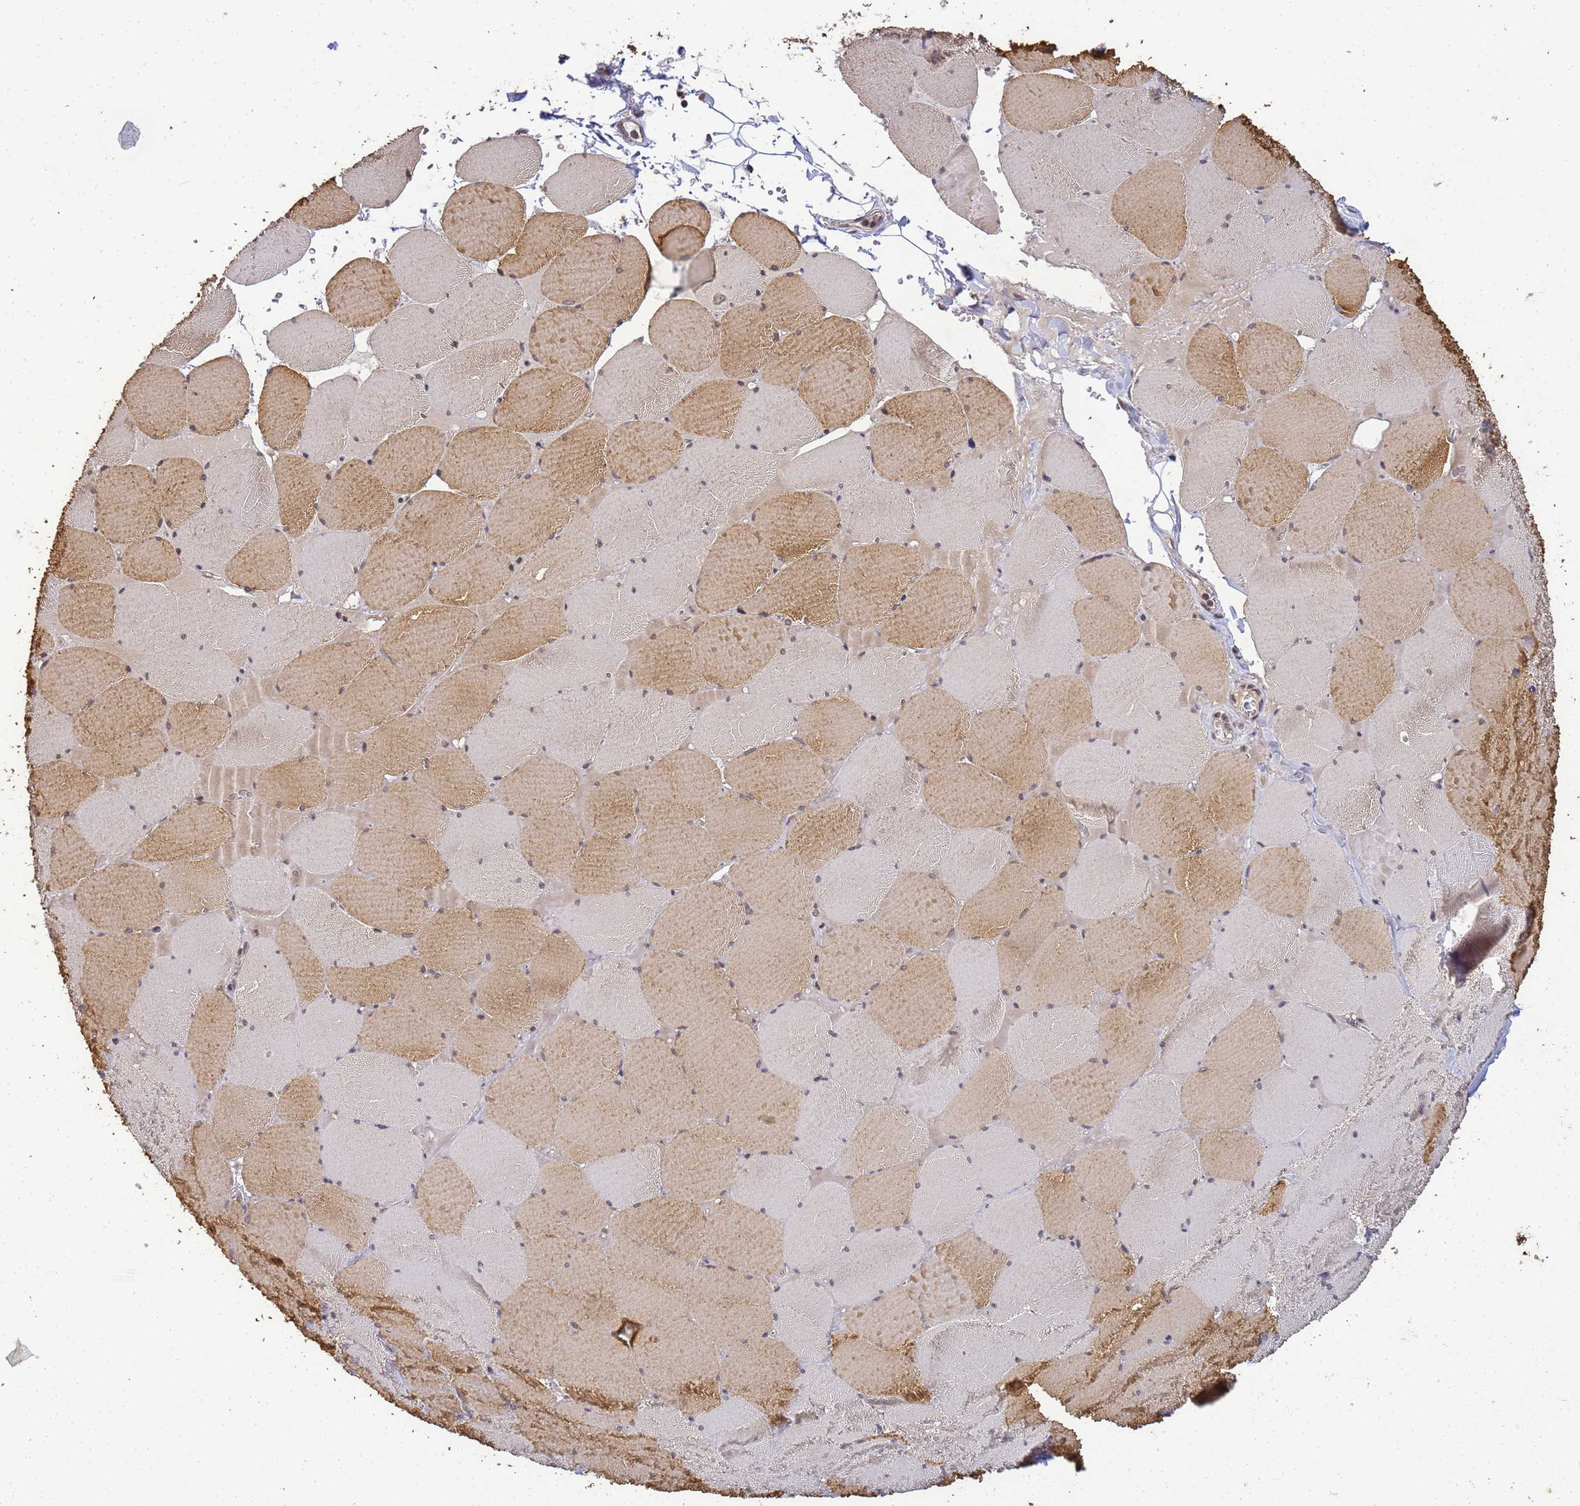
{"staining": {"intensity": "moderate", "quantity": "25%-75%", "location": "cytoplasmic/membranous"}, "tissue": "skeletal muscle", "cell_type": "Myocytes", "image_type": "normal", "snomed": [{"axis": "morphology", "description": "Normal tissue, NOS"}, {"axis": "topography", "description": "Skeletal muscle"}, {"axis": "topography", "description": "Head-Neck"}], "caption": "A medium amount of moderate cytoplasmic/membranous expression is identified in approximately 25%-75% of myocytes in unremarkable skeletal muscle.", "gene": "MYL7", "patient": {"sex": "male", "age": 66}}